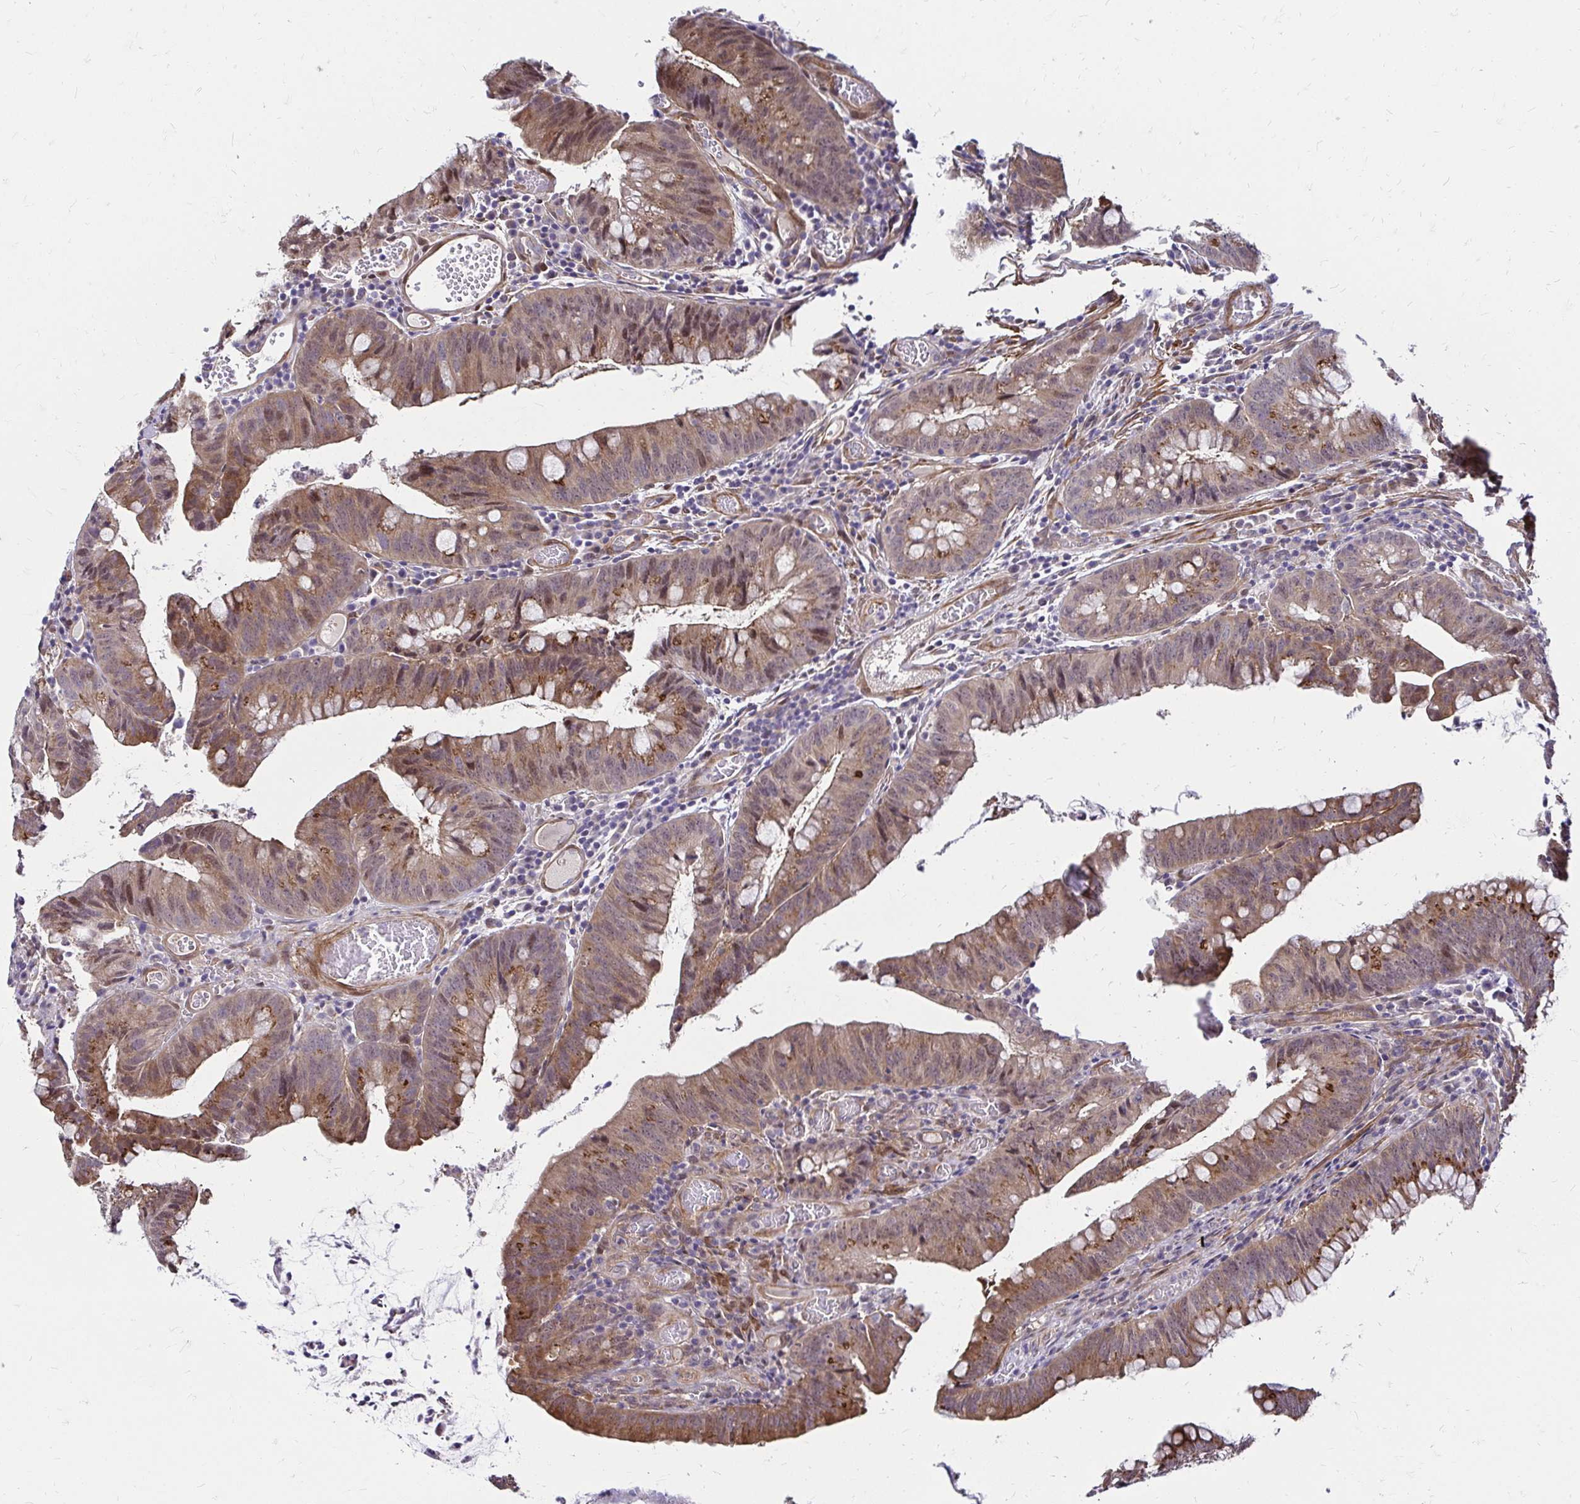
{"staining": {"intensity": "moderate", "quantity": ">75%", "location": "cytoplasmic/membranous,nuclear"}, "tissue": "colorectal cancer", "cell_type": "Tumor cells", "image_type": "cancer", "snomed": [{"axis": "morphology", "description": "Adenocarcinoma, NOS"}, {"axis": "topography", "description": "Colon"}], "caption": "A high-resolution image shows immunohistochemistry staining of colorectal cancer, which reveals moderate cytoplasmic/membranous and nuclear staining in approximately >75% of tumor cells. The staining is performed using DAB (3,3'-diaminobenzidine) brown chromogen to label protein expression. The nuclei are counter-stained blue using hematoxylin.", "gene": "YAP1", "patient": {"sex": "male", "age": 62}}